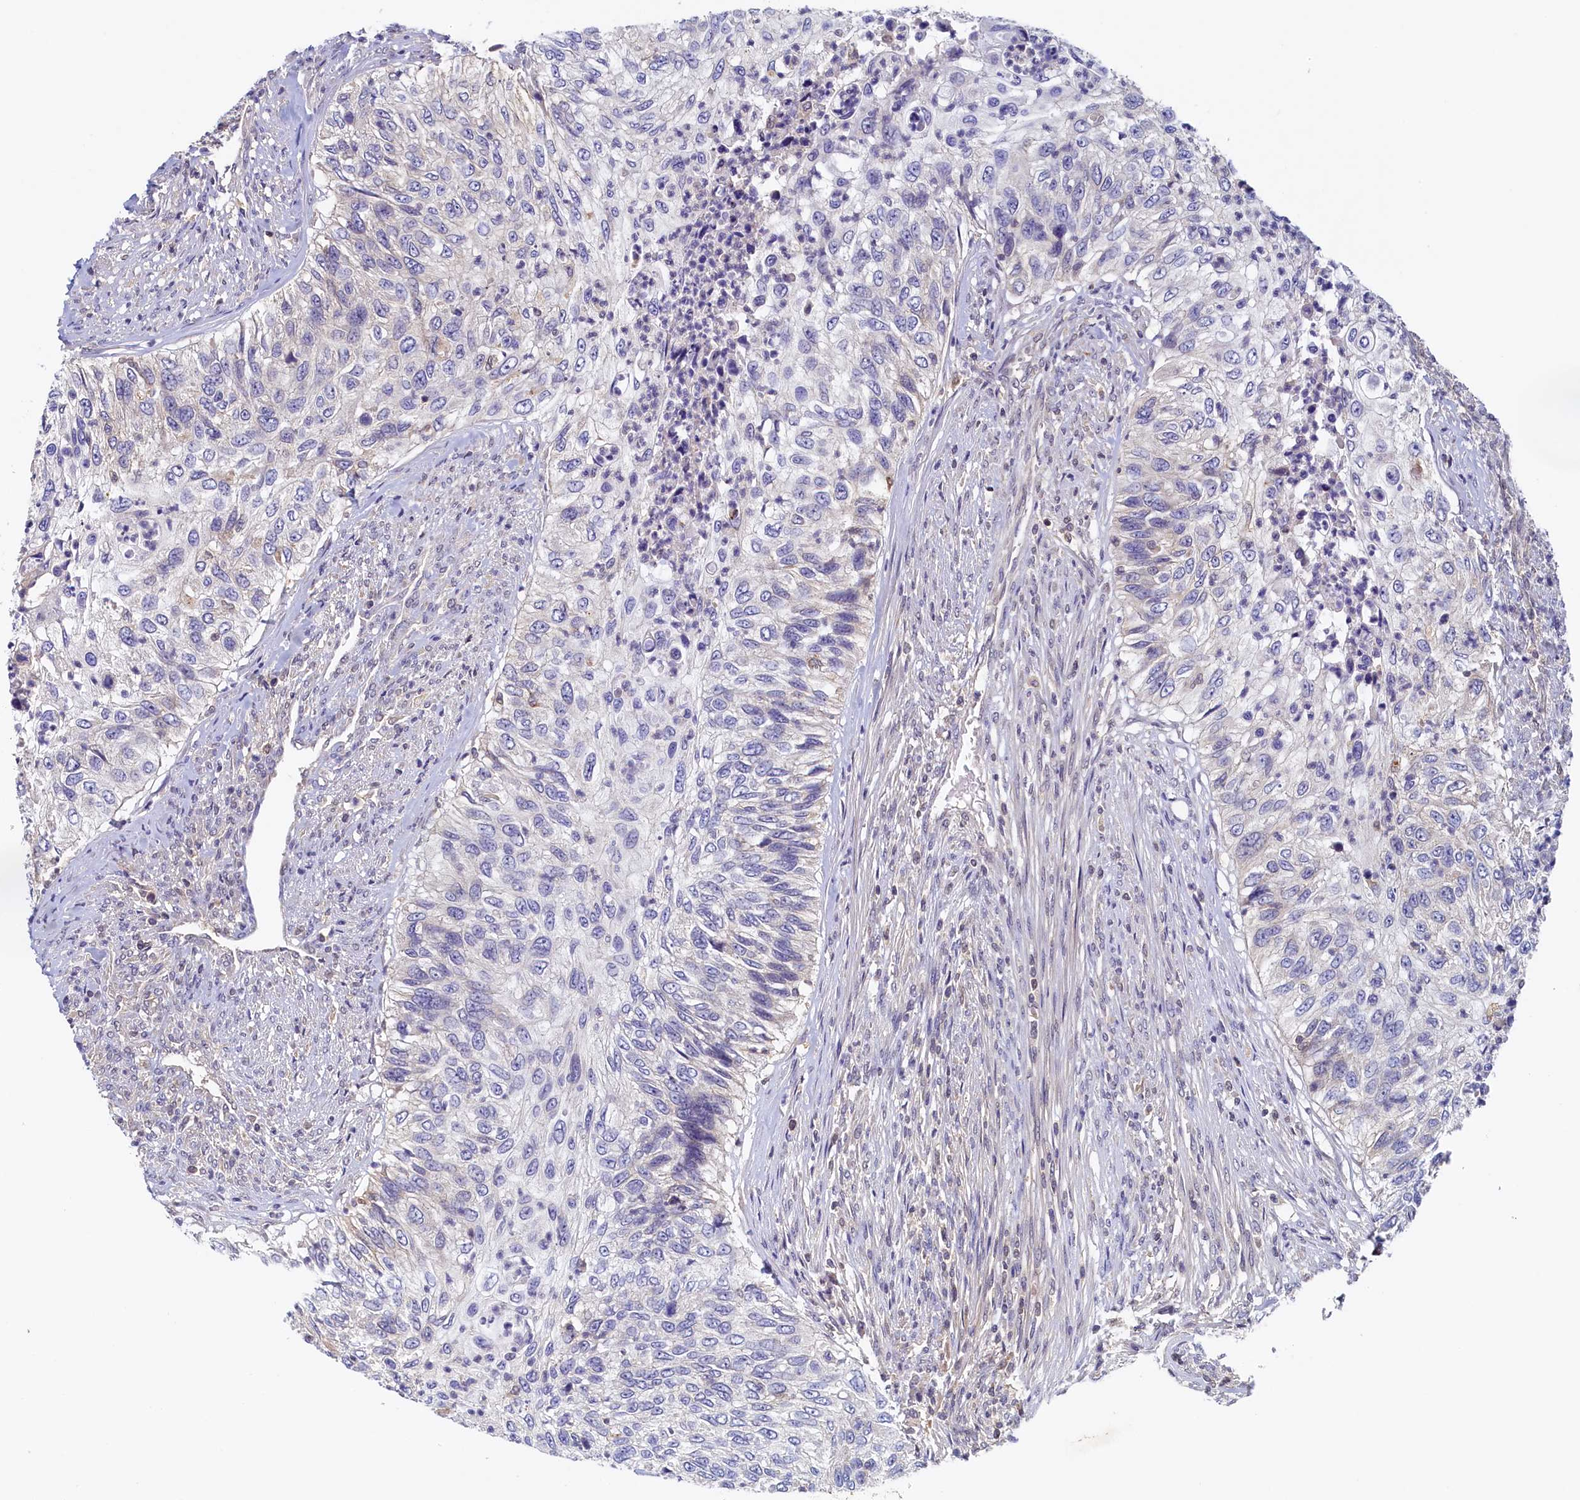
{"staining": {"intensity": "negative", "quantity": "none", "location": "none"}, "tissue": "urothelial cancer", "cell_type": "Tumor cells", "image_type": "cancer", "snomed": [{"axis": "morphology", "description": "Urothelial carcinoma, High grade"}, {"axis": "topography", "description": "Urinary bladder"}], "caption": "Human high-grade urothelial carcinoma stained for a protein using immunohistochemistry (IHC) reveals no positivity in tumor cells.", "gene": "PAAF1", "patient": {"sex": "female", "age": 60}}